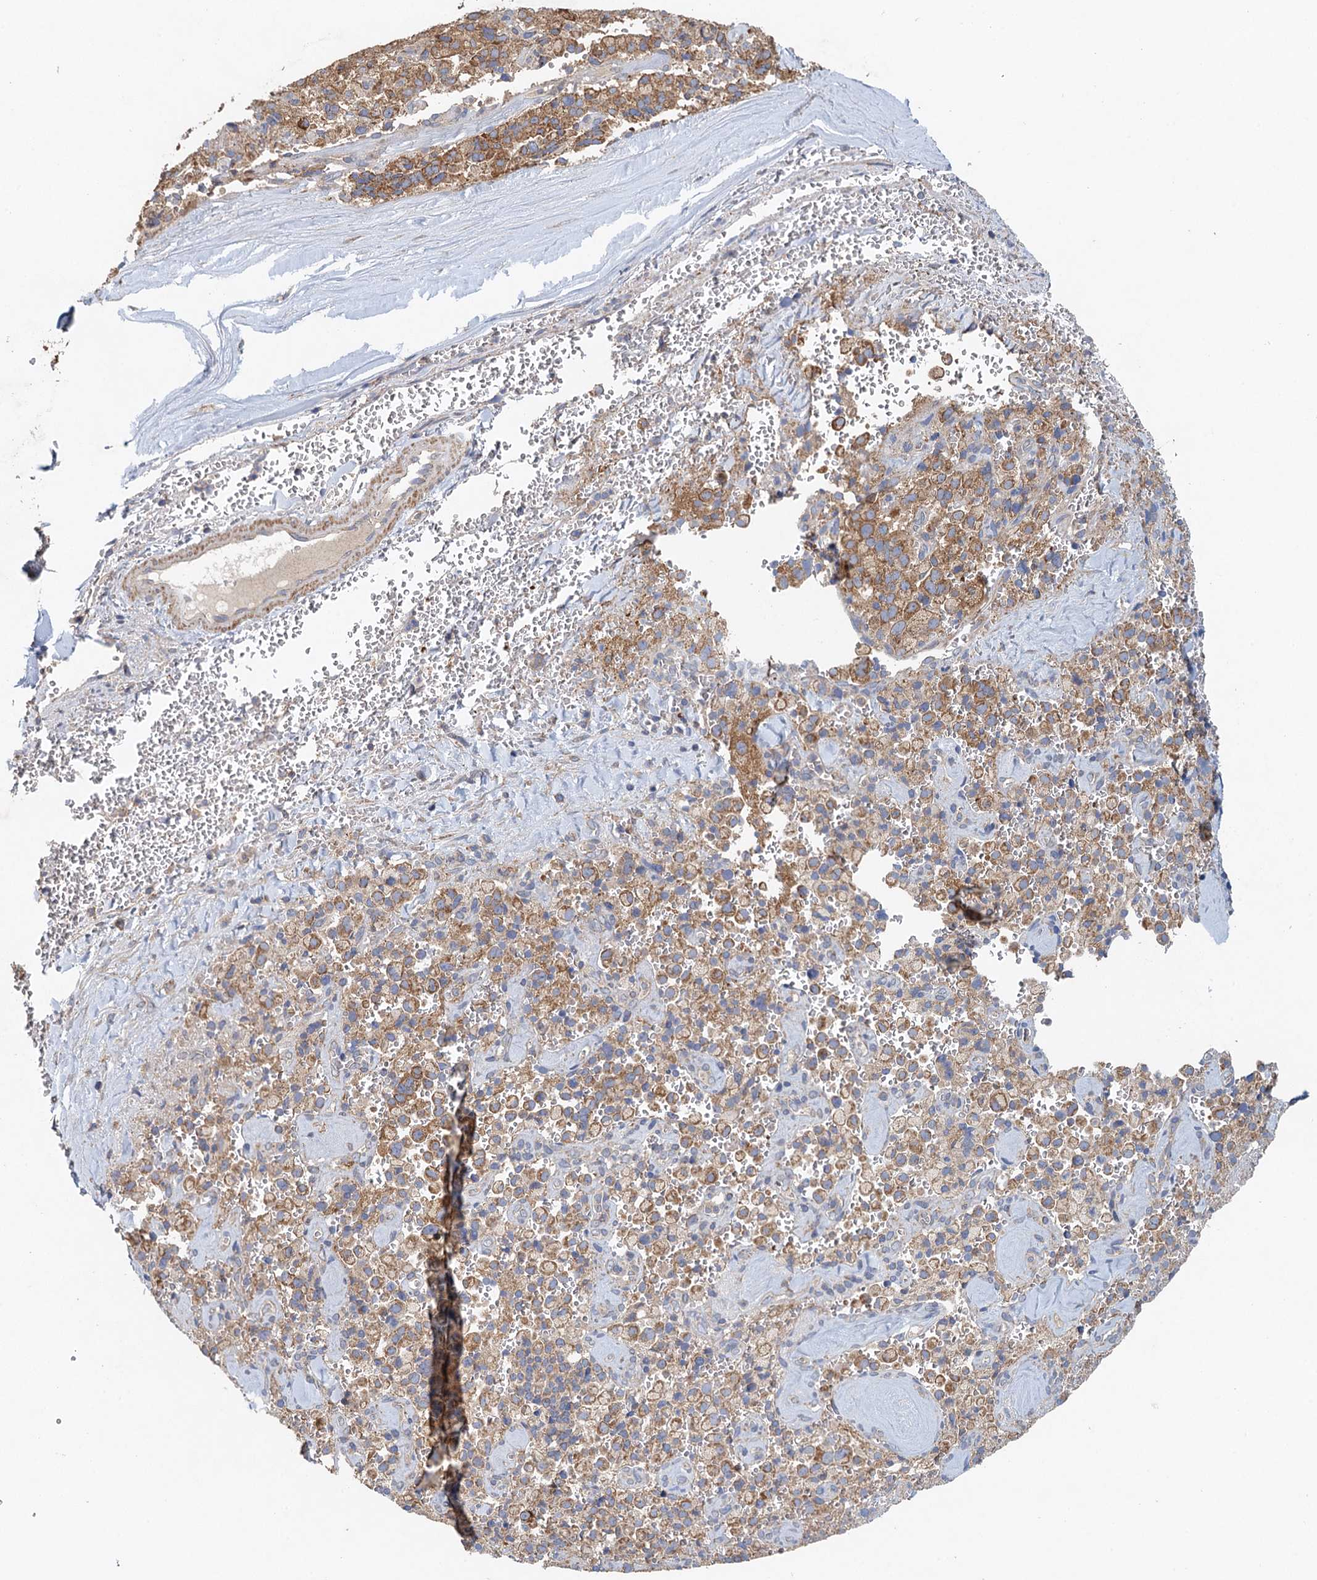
{"staining": {"intensity": "moderate", "quantity": ">75%", "location": "cytoplasmic/membranous"}, "tissue": "pancreatic cancer", "cell_type": "Tumor cells", "image_type": "cancer", "snomed": [{"axis": "morphology", "description": "Adenocarcinoma, NOS"}, {"axis": "topography", "description": "Pancreas"}], "caption": "An immunohistochemistry photomicrograph of neoplastic tissue is shown. Protein staining in brown highlights moderate cytoplasmic/membranous positivity in pancreatic cancer (adenocarcinoma) within tumor cells. (Stains: DAB (3,3'-diaminobenzidine) in brown, nuclei in blue, Microscopy: brightfield microscopy at high magnification).", "gene": "BCS1L", "patient": {"sex": "male", "age": 65}}